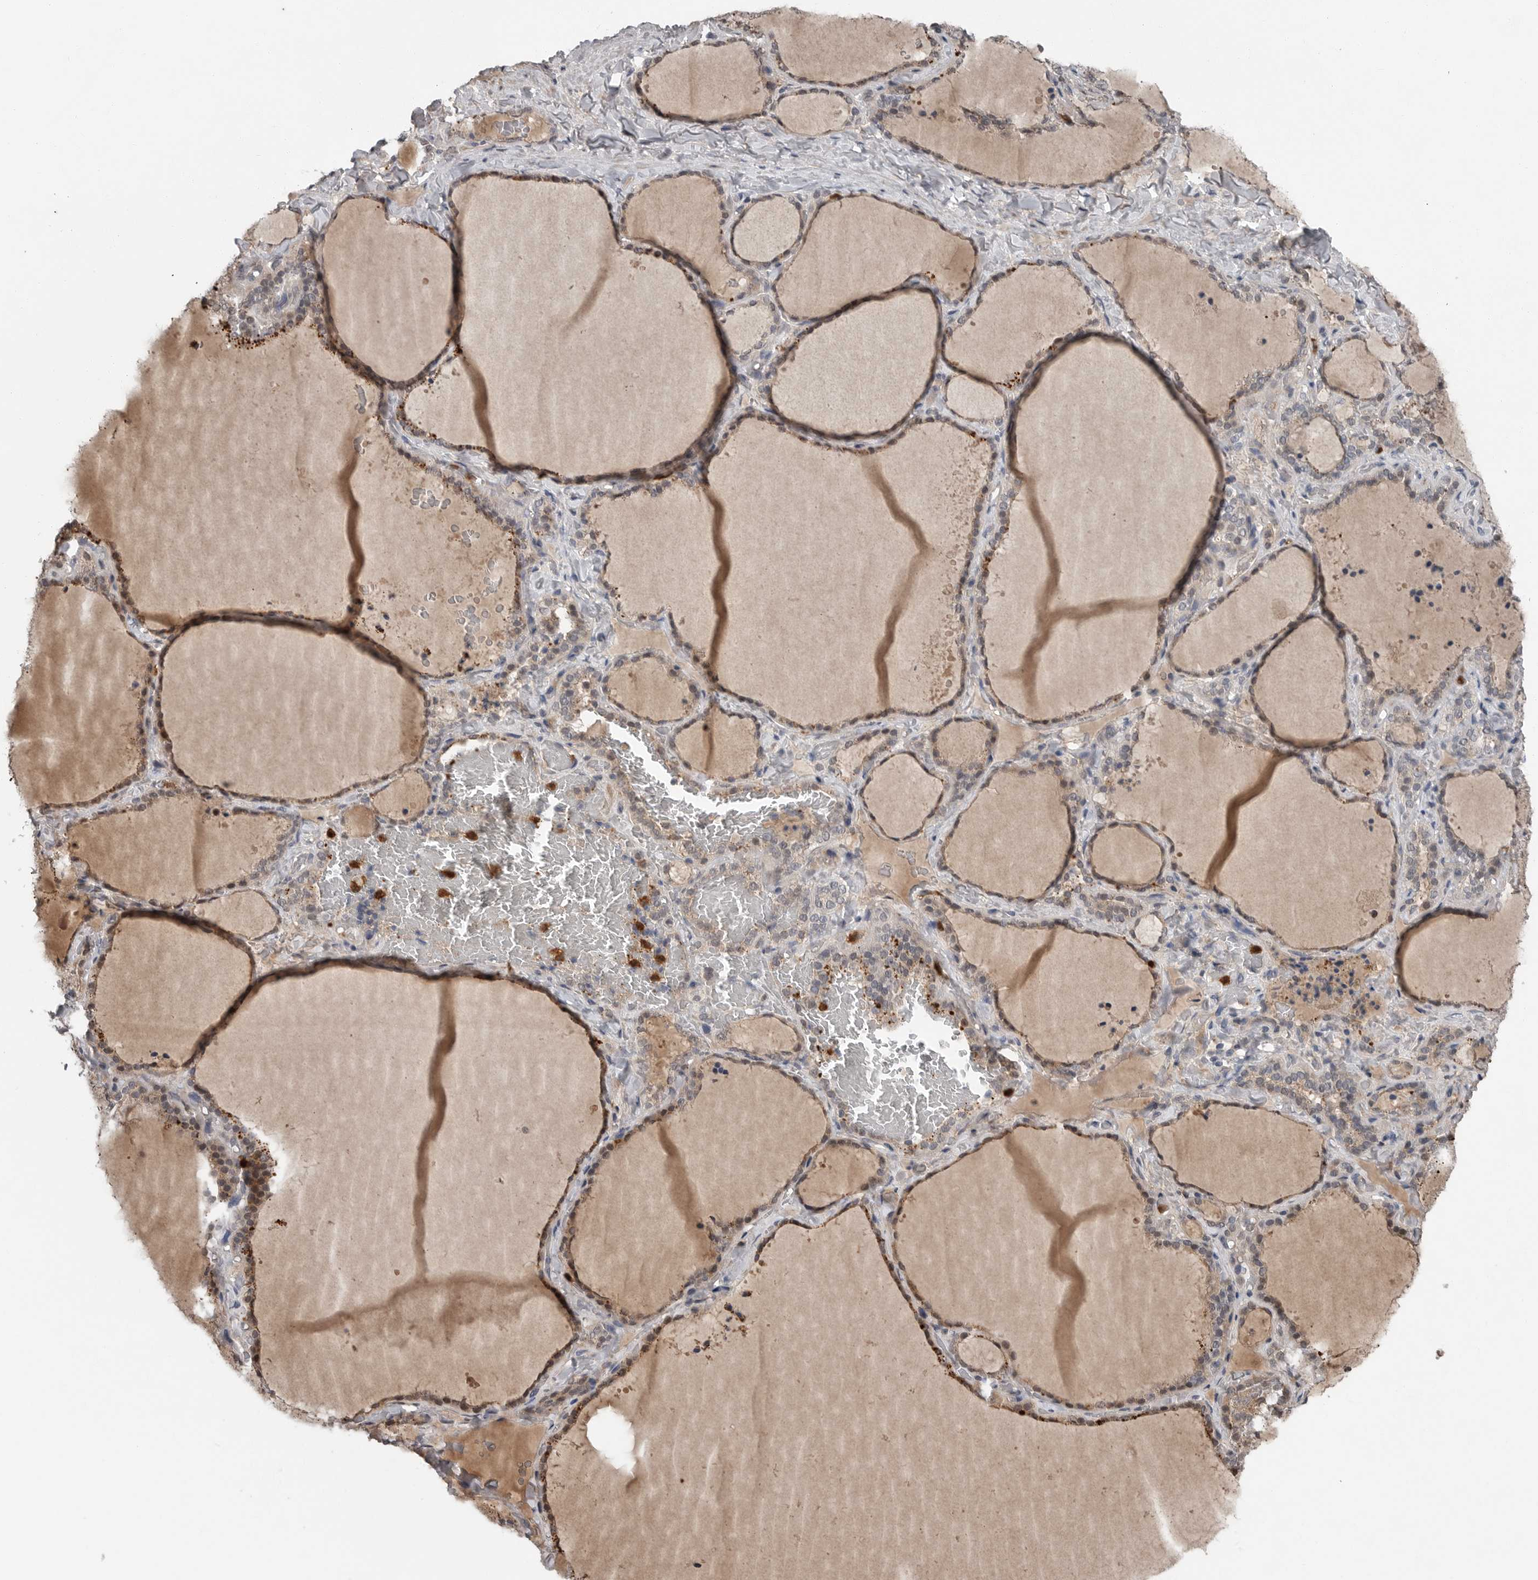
{"staining": {"intensity": "moderate", "quantity": ">75%", "location": "cytoplasmic/membranous"}, "tissue": "thyroid gland", "cell_type": "Glandular cells", "image_type": "normal", "snomed": [{"axis": "morphology", "description": "Normal tissue, NOS"}, {"axis": "topography", "description": "Thyroid gland"}], "caption": "A brown stain shows moderate cytoplasmic/membranous staining of a protein in glandular cells of benign human thyroid gland.", "gene": "SCP2", "patient": {"sex": "female", "age": 22}}